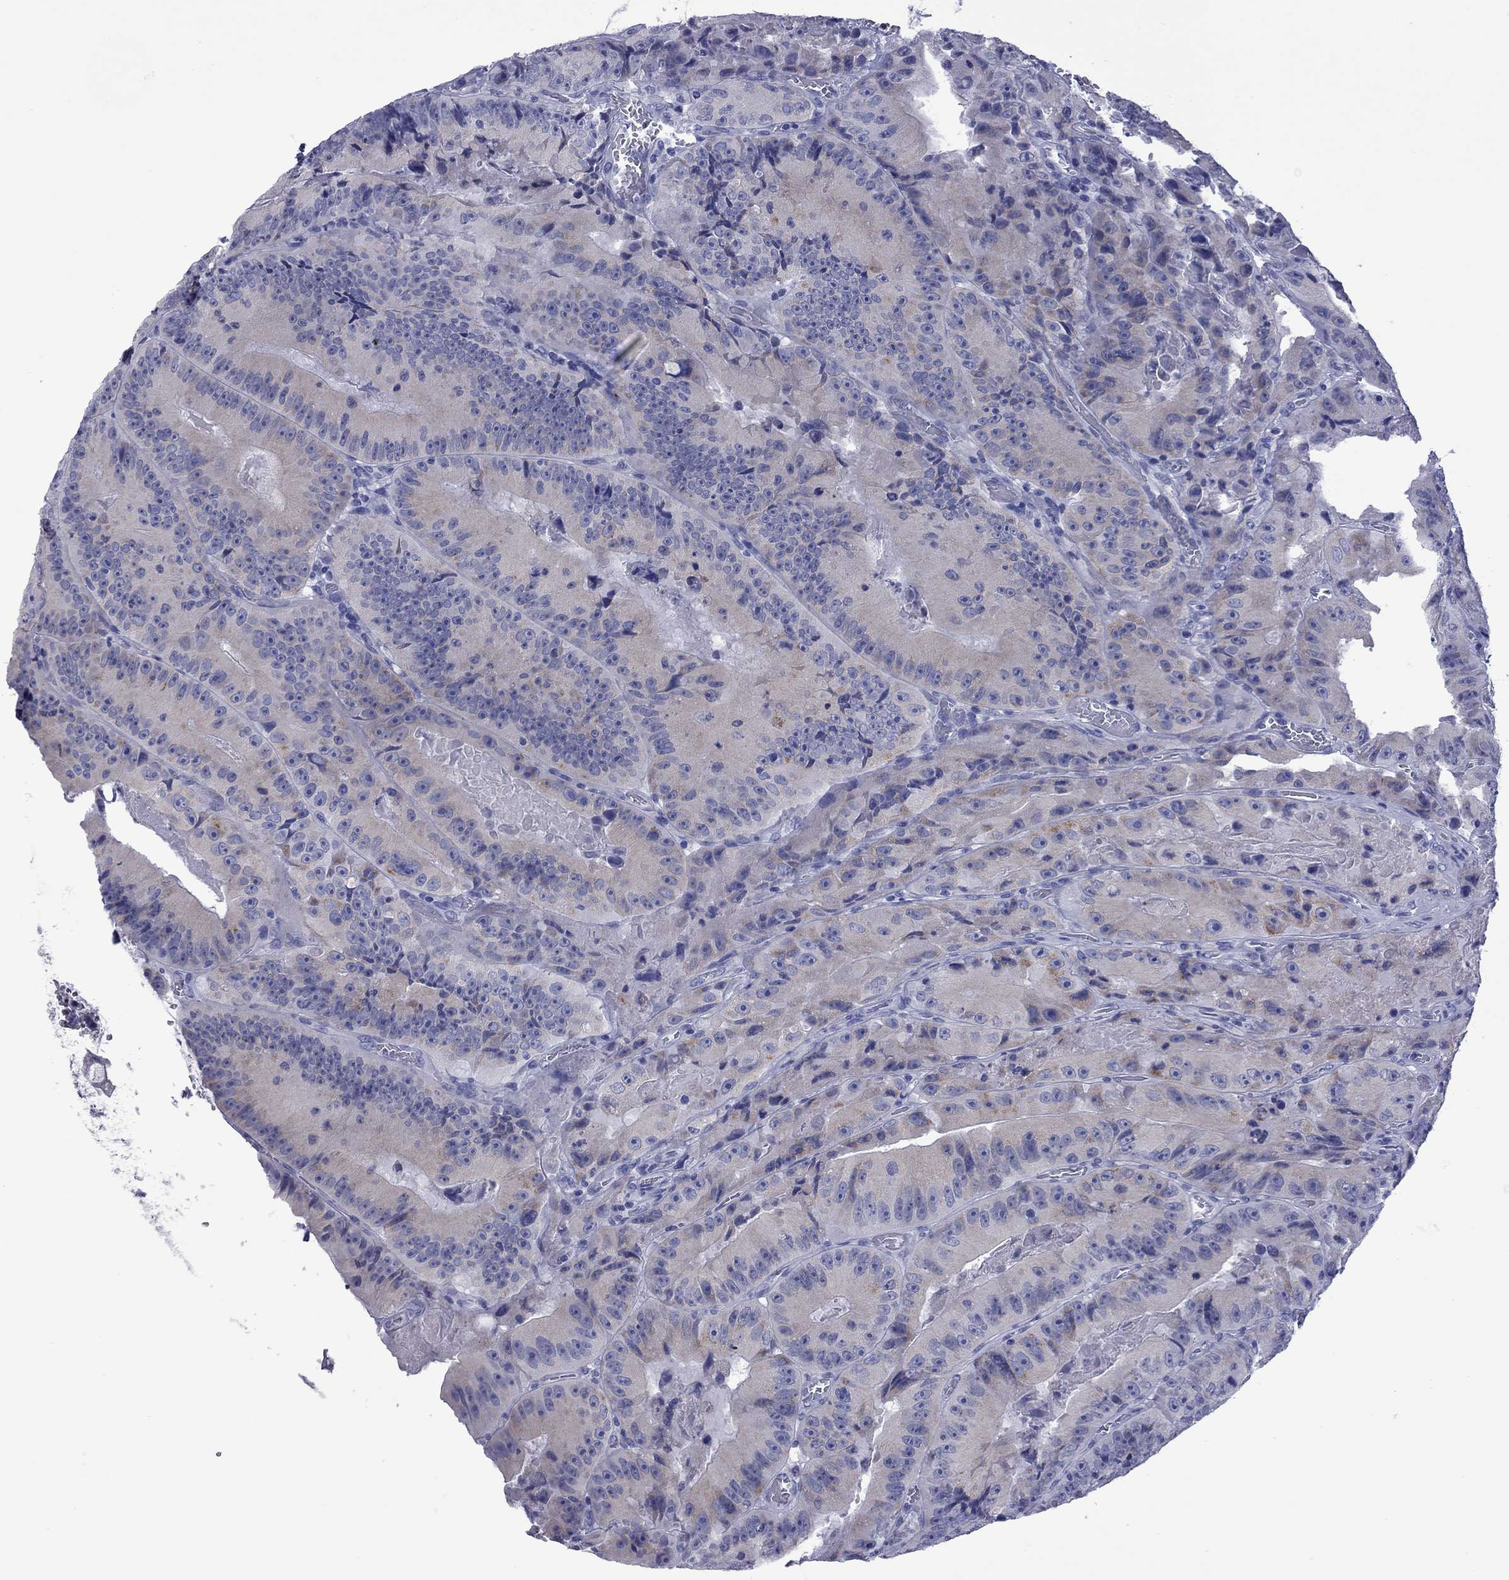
{"staining": {"intensity": "negative", "quantity": "none", "location": "none"}, "tissue": "colorectal cancer", "cell_type": "Tumor cells", "image_type": "cancer", "snomed": [{"axis": "morphology", "description": "Adenocarcinoma, NOS"}, {"axis": "topography", "description": "Colon"}], "caption": "This histopathology image is of adenocarcinoma (colorectal) stained with immunohistochemistry (IHC) to label a protein in brown with the nuclei are counter-stained blue. There is no staining in tumor cells.", "gene": "EPPIN", "patient": {"sex": "female", "age": 86}}